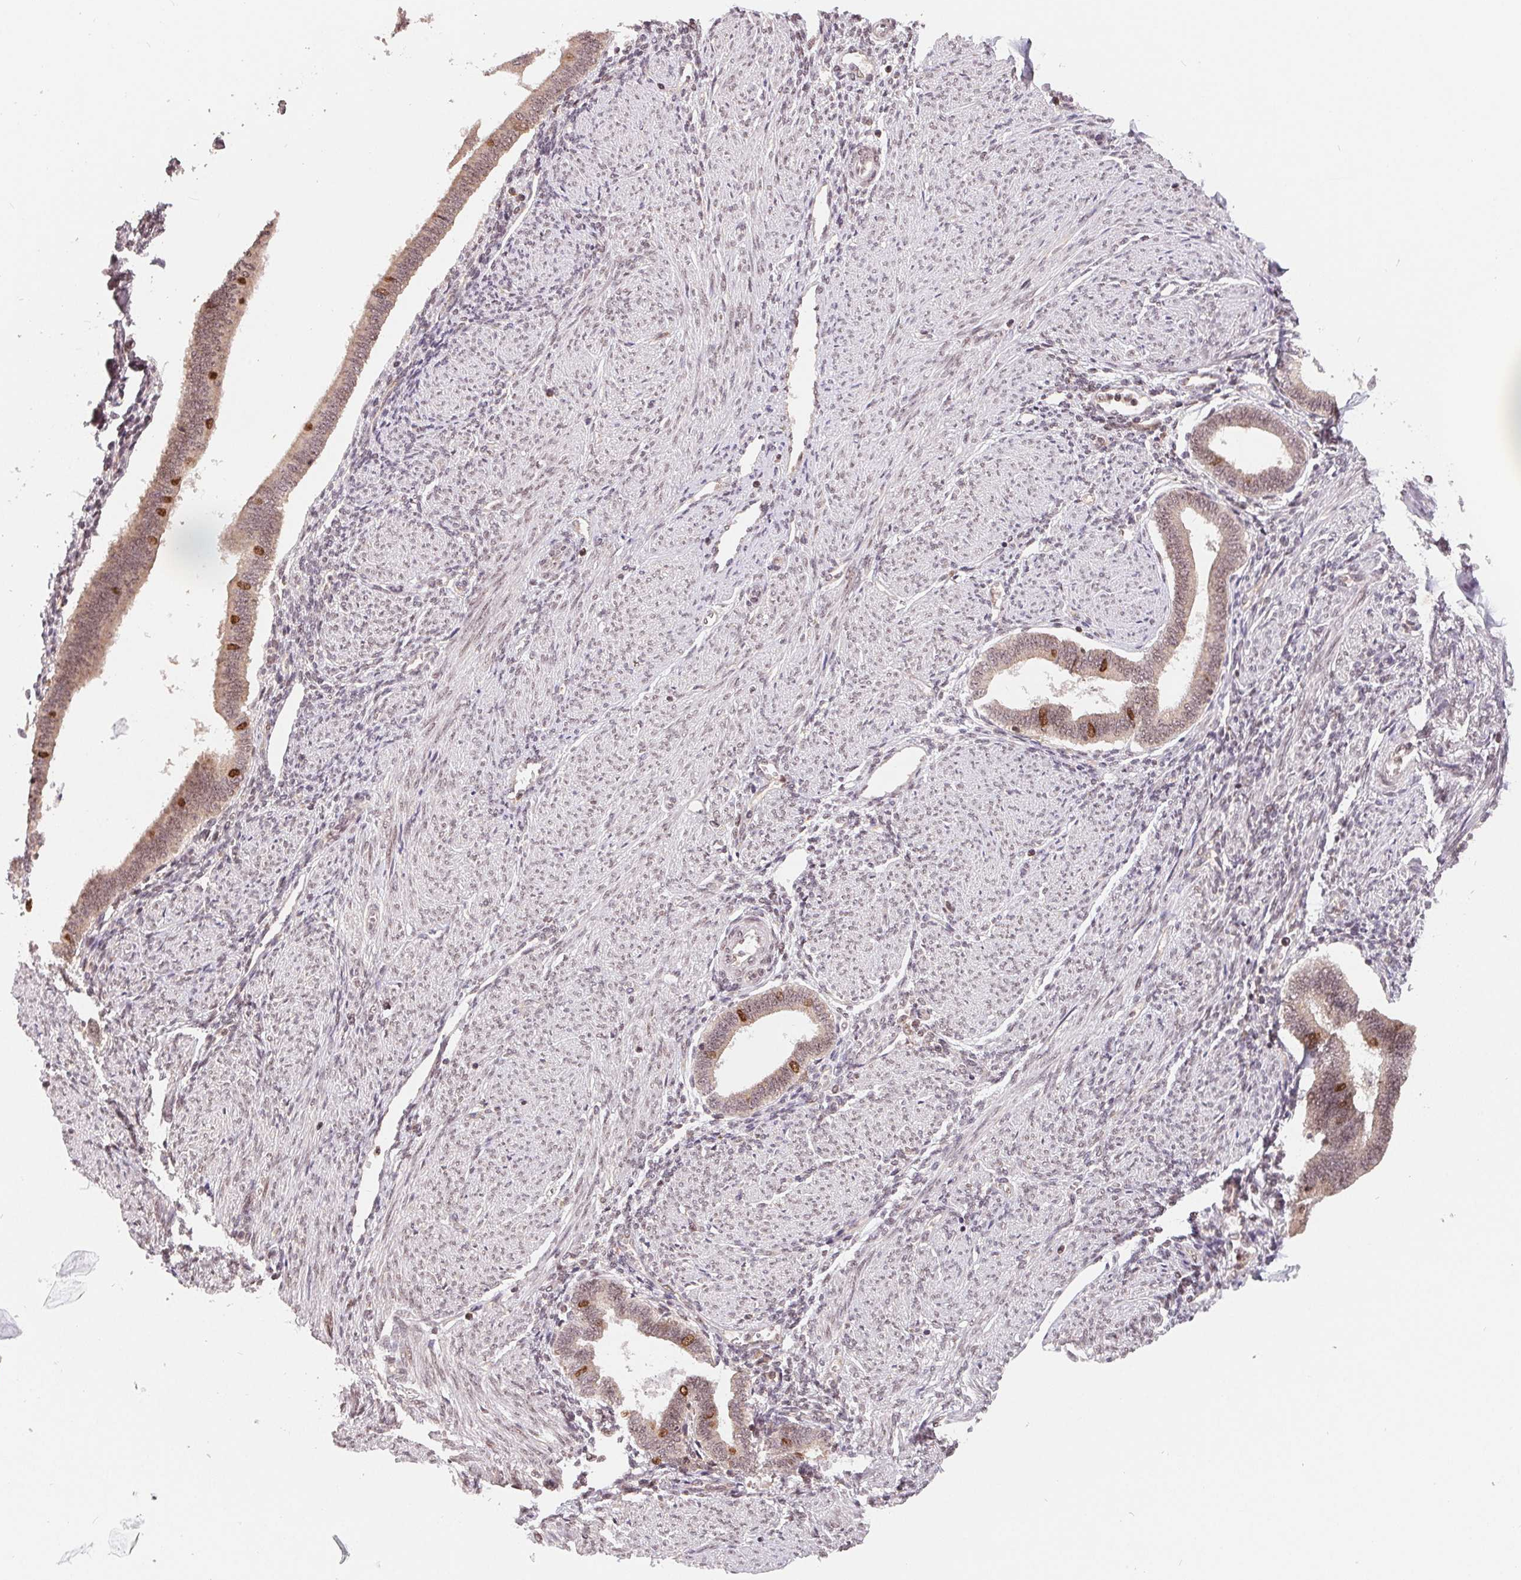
{"staining": {"intensity": "negative", "quantity": "none", "location": "none"}, "tissue": "endometrium", "cell_type": "Cells in endometrial stroma", "image_type": "normal", "snomed": [{"axis": "morphology", "description": "Normal tissue, NOS"}, {"axis": "topography", "description": "Endometrium"}], "caption": "An IHC image of normal endometrium is shown. There is no staining in cells in endometrial stroma of endometrium.", "gene": "HMGN3", "patient": {"sex": "female", "age": 42}}